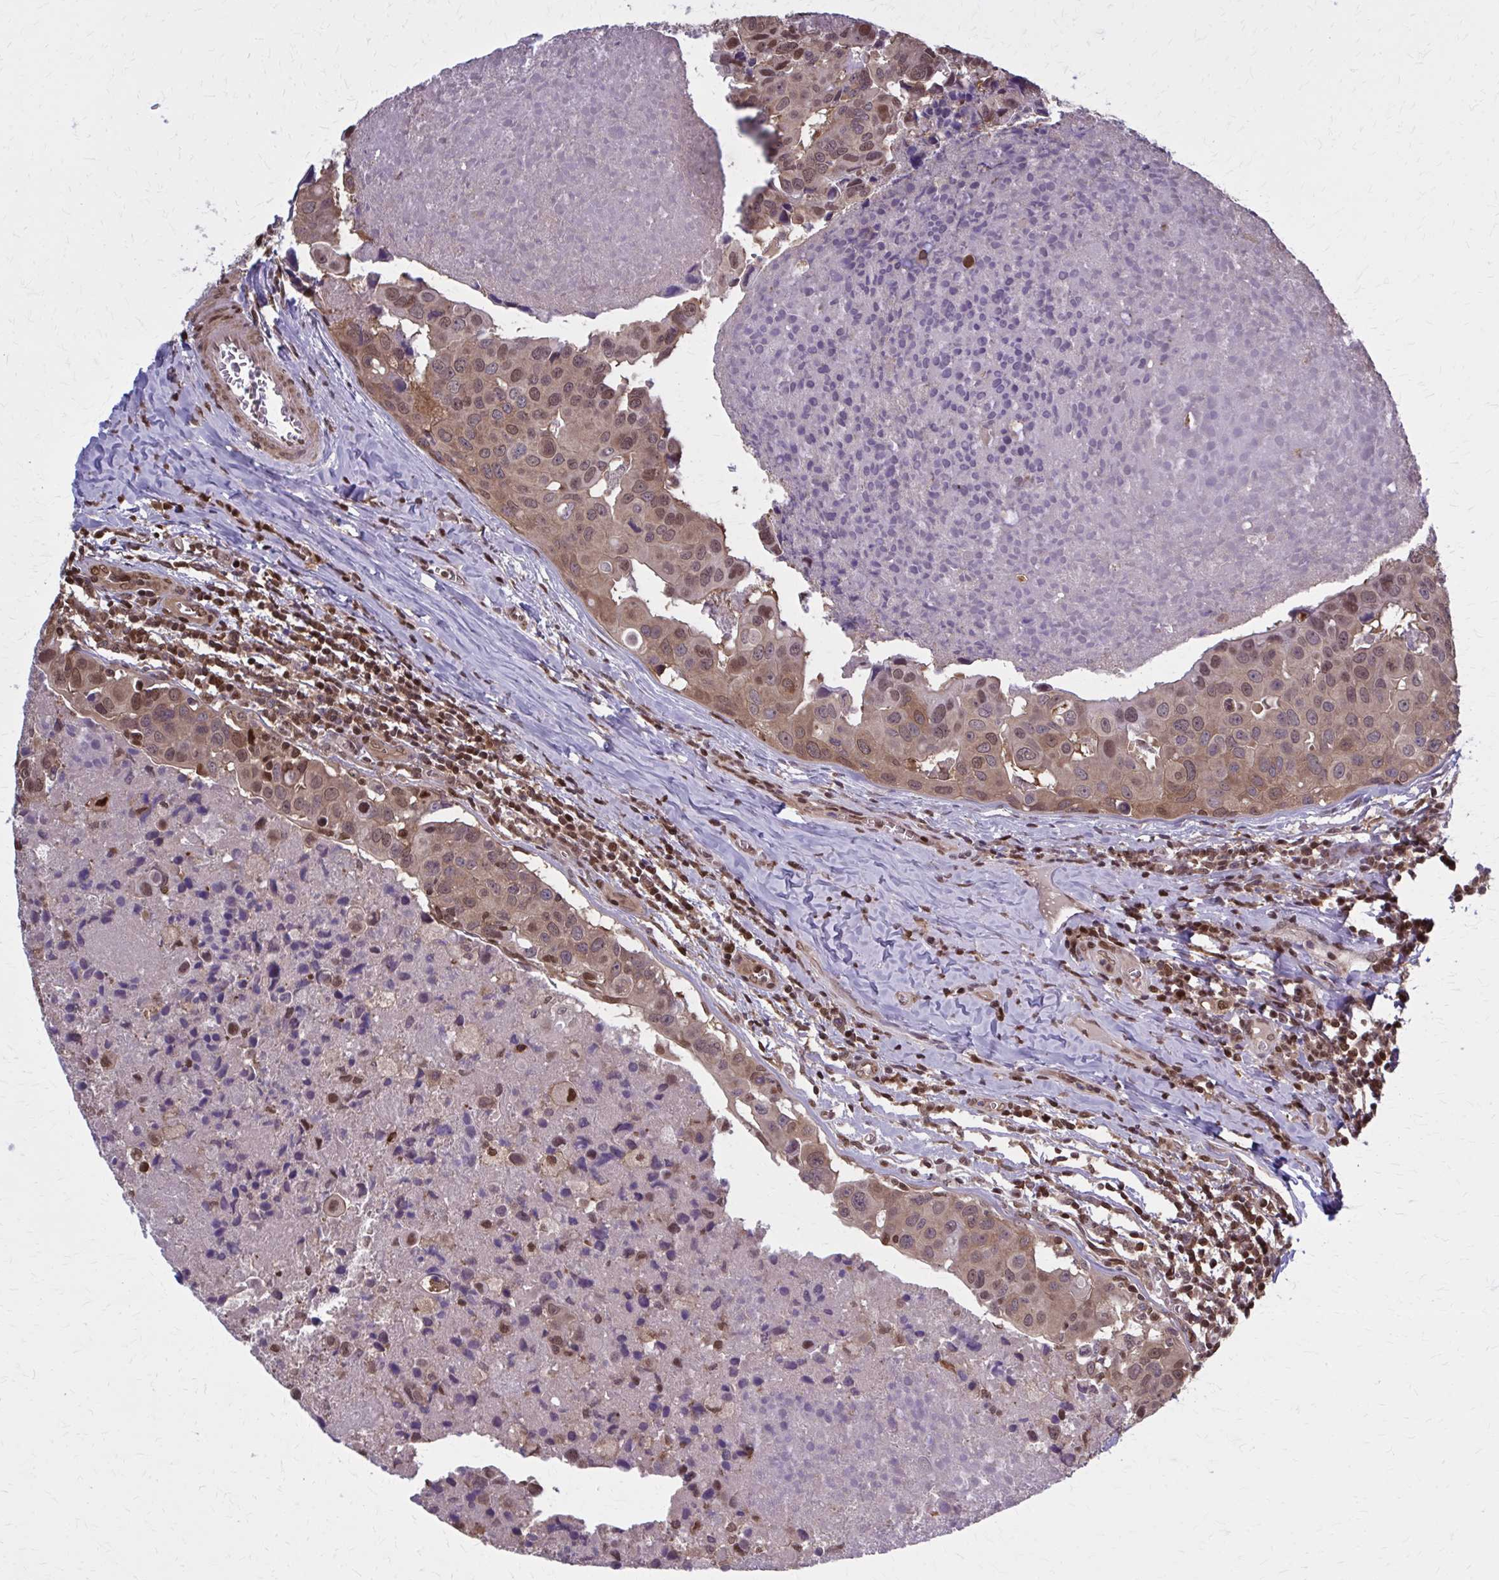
{"staining": {"intensity": "weak", "quantity": ">75%", "location": "cytoplasmic/membranous,nuclear"}, "tissue": "breast cancer", "cell_type": "Tumor cells", "image_type": "cancer", "snomed": [{"axis": "morphology", "description": "Duct carcinoma"}, {"axis": "topography", "description": "Breast"}], "caption": "Immunohistochemistry histopathology image of neoplastic tissue: intraductal carcinoma (breast) stained using IHC shows low levels of weak protein expression localized specifically in the cytoplasmic/membranous and nuclear of tumor cells, appearing as a cytoplasmic/membranous and nuclear brown color.", "gene": "MDH1", "patient": {"sex": "female", "age": 24}}